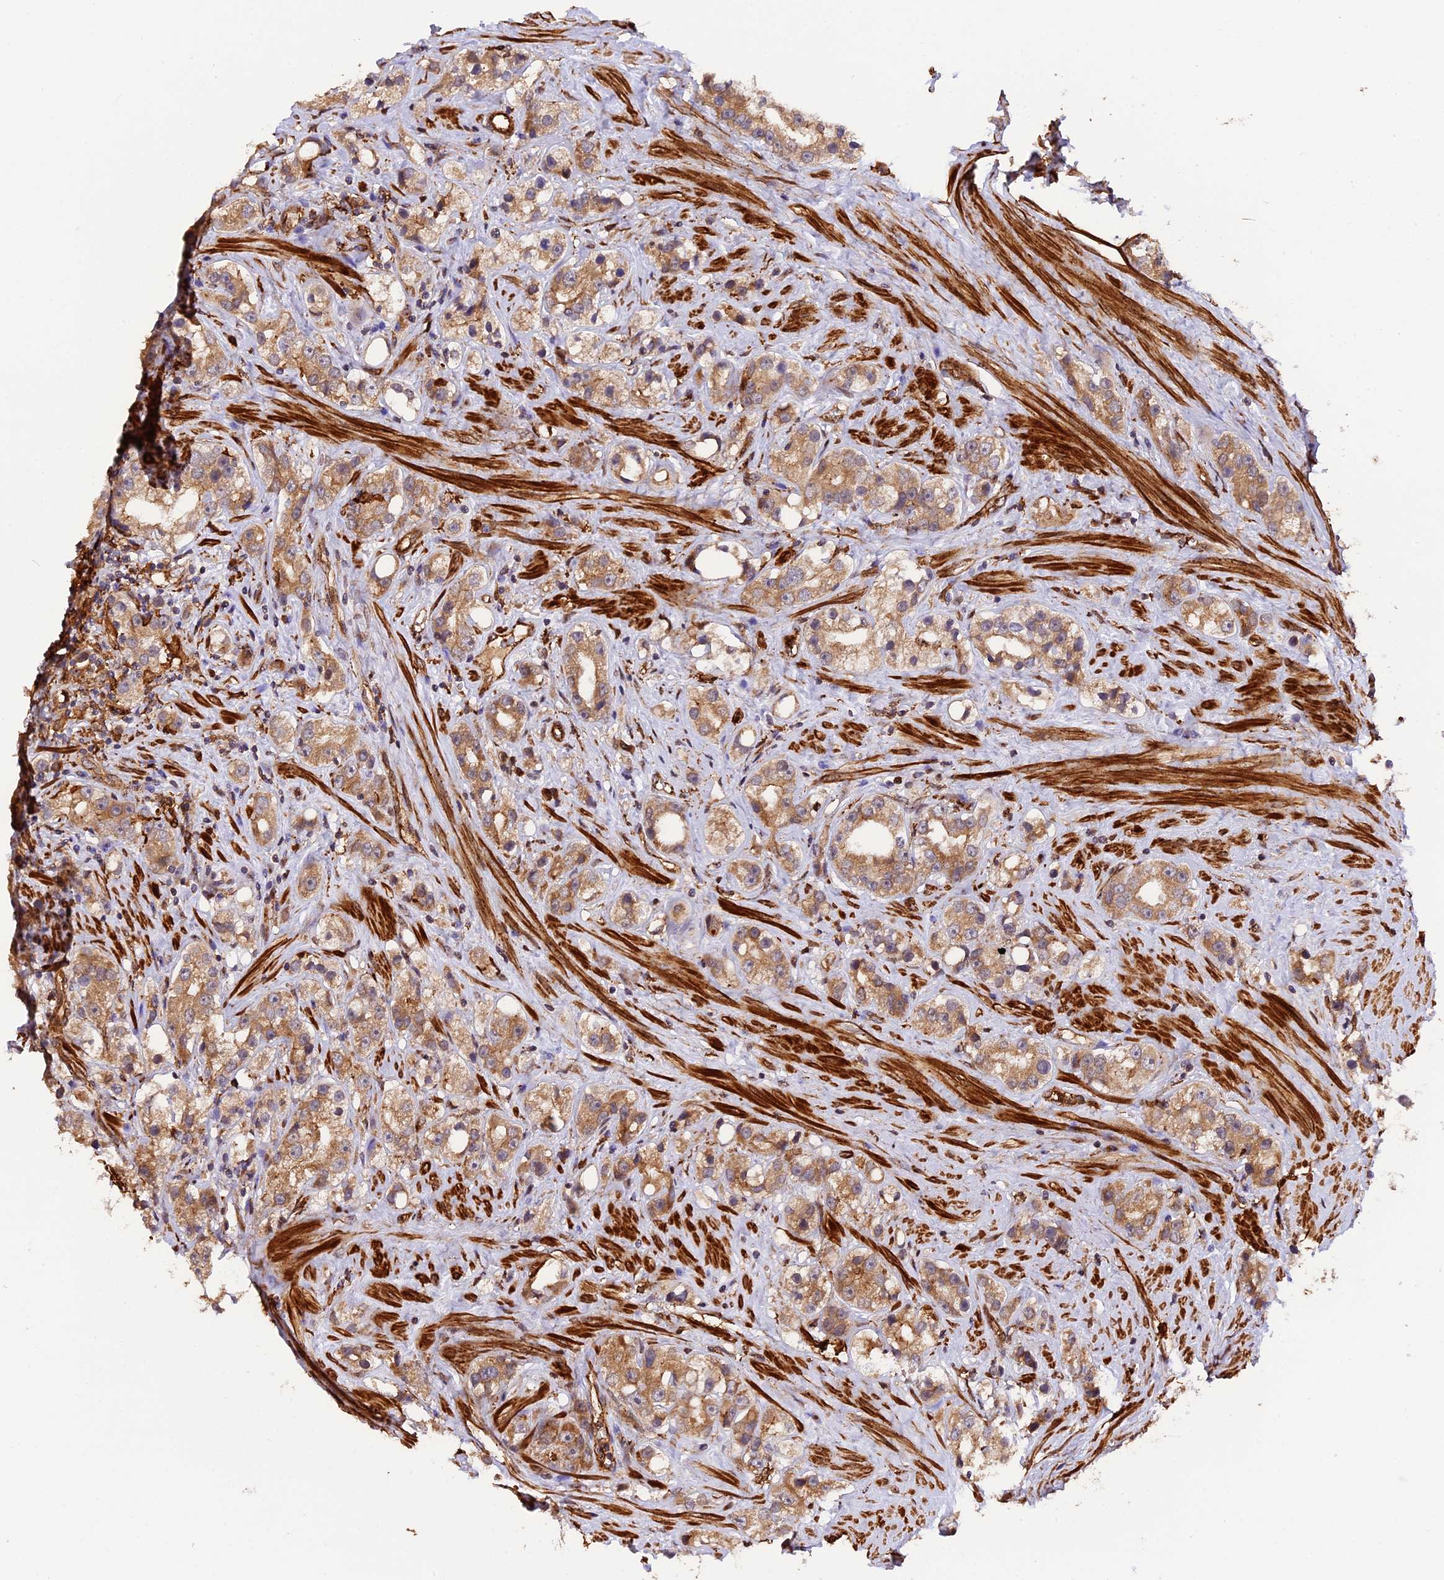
{"staining": {"intensity": "moderate", "quantity": ">75%", "location": "cytoplasmic/membranous"}, "tissue": "prostate cancer", "cell_type": "Tumor cells", "image_type": "cancer", "snomed": [{"axis": "morphology", "description": "Adenocarcinoma, NOS"}, {"axis": "topography", "description": "Prostate"}], "caption": "Brown immunohistochemical staining in adenocarcinoma (prostate) reveals moderate cytoplasmic/membranous staining in approximately >75% of tumor cells.", "gene": "HERPUD1", "patient": {"sex": "male", "age": 79}}